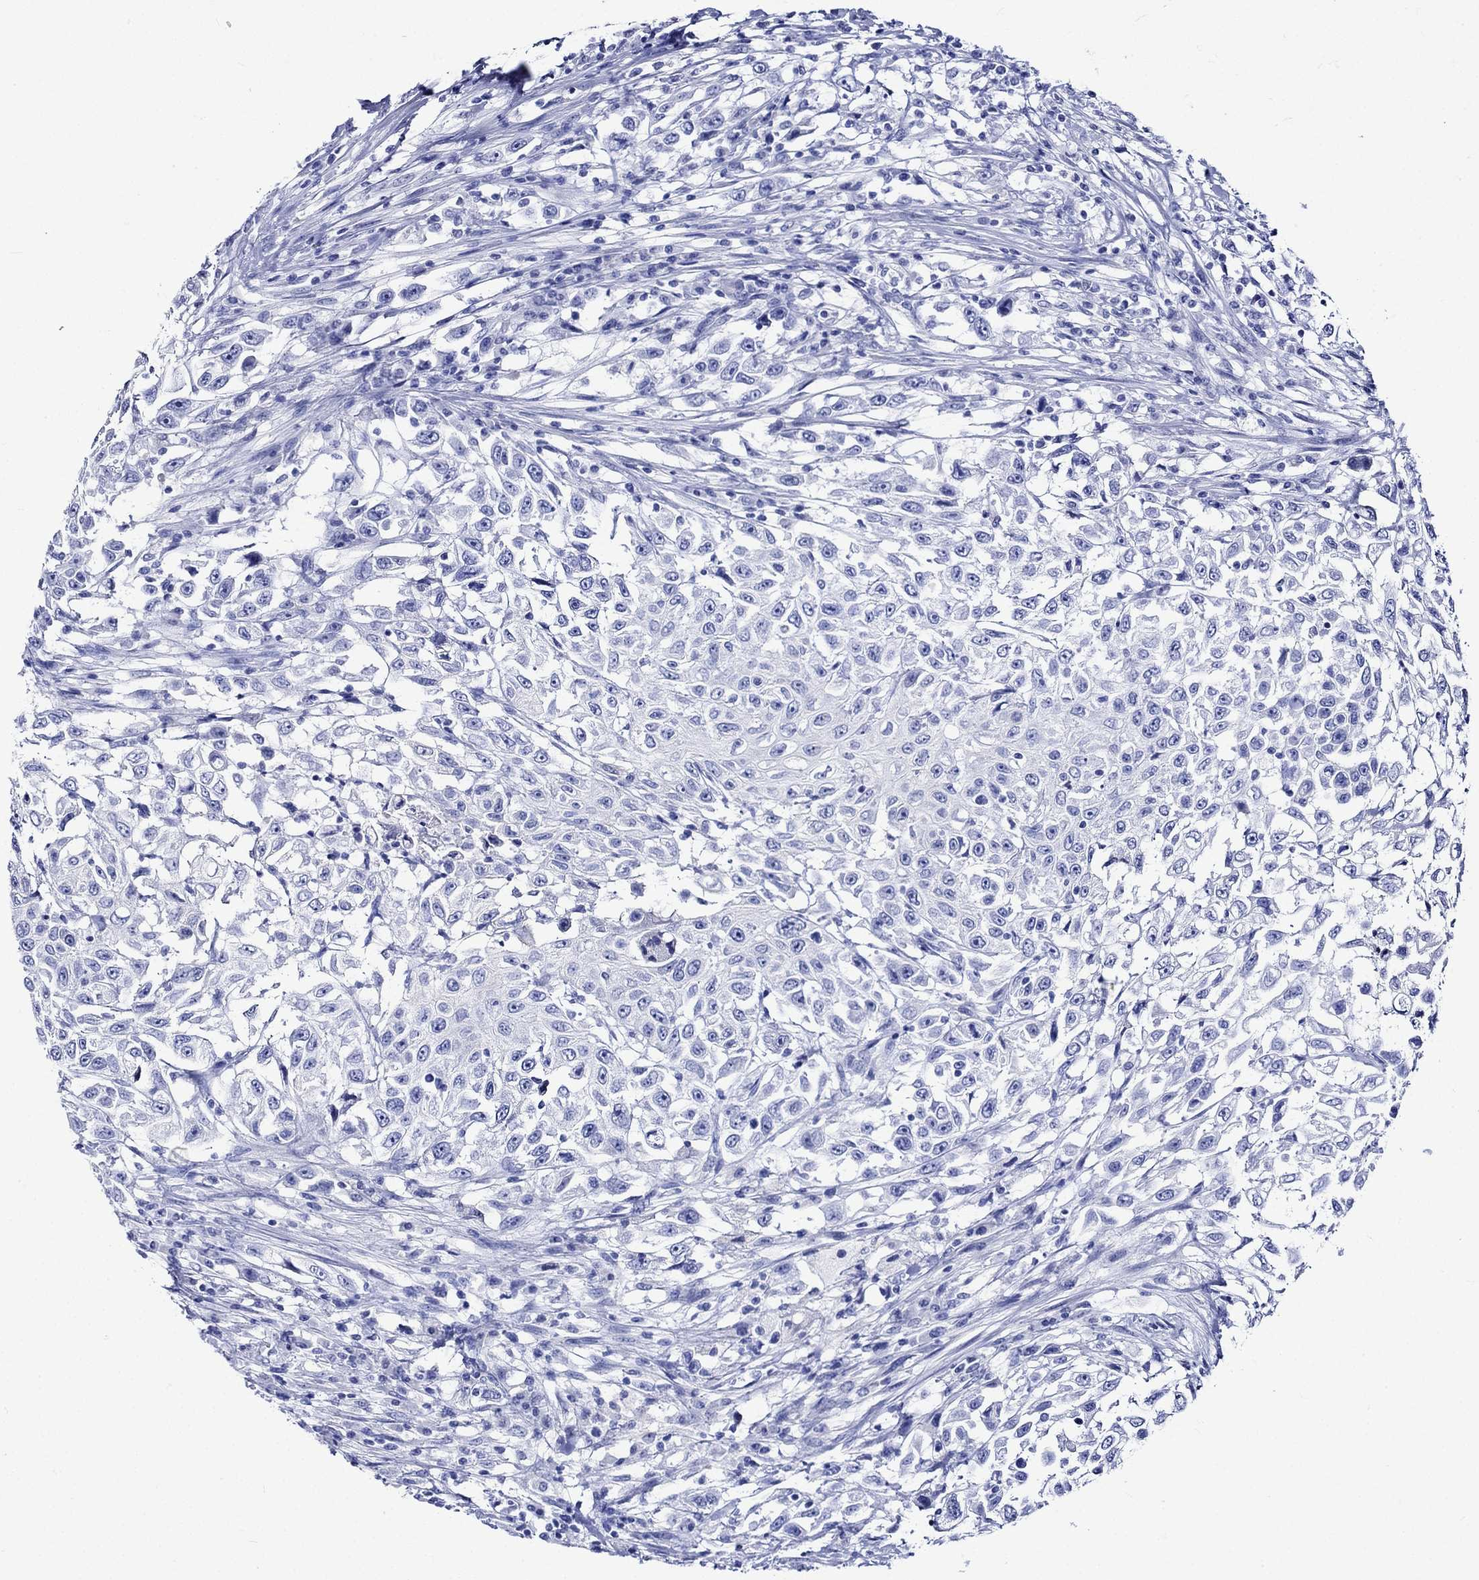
{"staining": {"intensity": "negative", "quantity": "none", "location": "none"}, "tissue": "urothelial cancer", "cell_type": "Tumor cells", "image_type": "cancer", "snomed": [{"axis": "morphology", "description": "Urothelial carcinoma, High grade"}, {"axis": "topography", "description": "Urinary bladder"}], "caption": "Immunohistochemistry micrograph of human high-grade urothelial carcinoma stained for a protein (brown), which exhibits no expression in tumor cells. The staining is performed using DAB brown chromogen with nuclei counter-stained in using hematoxylin.", "gene": "CRYAB", "patient": {"sex": "female", "age": 56}}